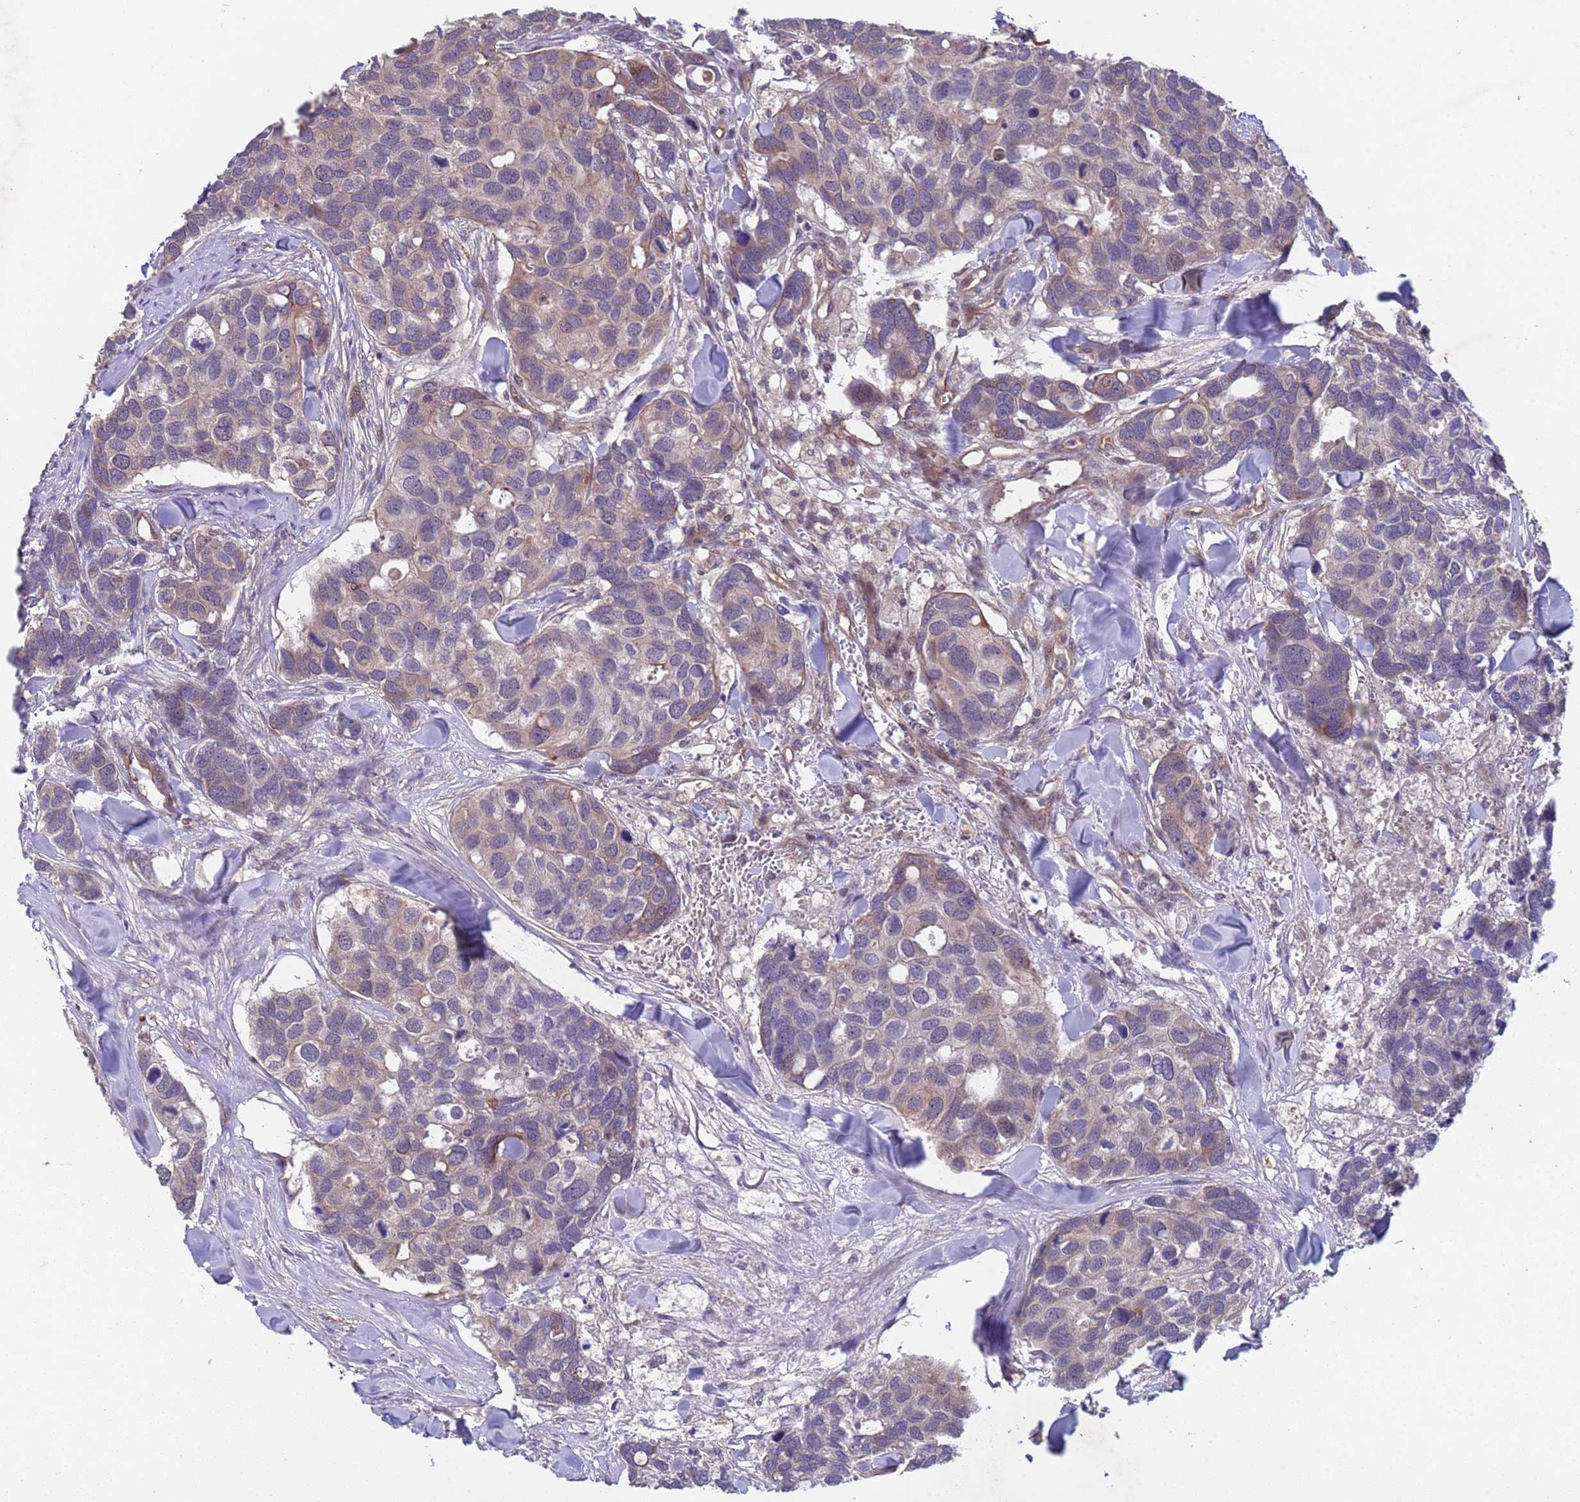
{"staining": {"intensity": "weak", "quantity": "<25%", "location": "cytoplasmic/membranous"}, "tissue": "breast cancer", "cell_type": "Tumor cells", "image_type": "cancer", "snomed": [{"axis": "morphology", "description": "Duct carcinoma"}, {"axis": "topography", "description": "Breast"}], "caption": "This is a micrograph of IHC staining of breast cancer, which shows no positivity in tumor cells.", "gene": "ACAD8", "patient": {"sex": "female", "age": 83}}